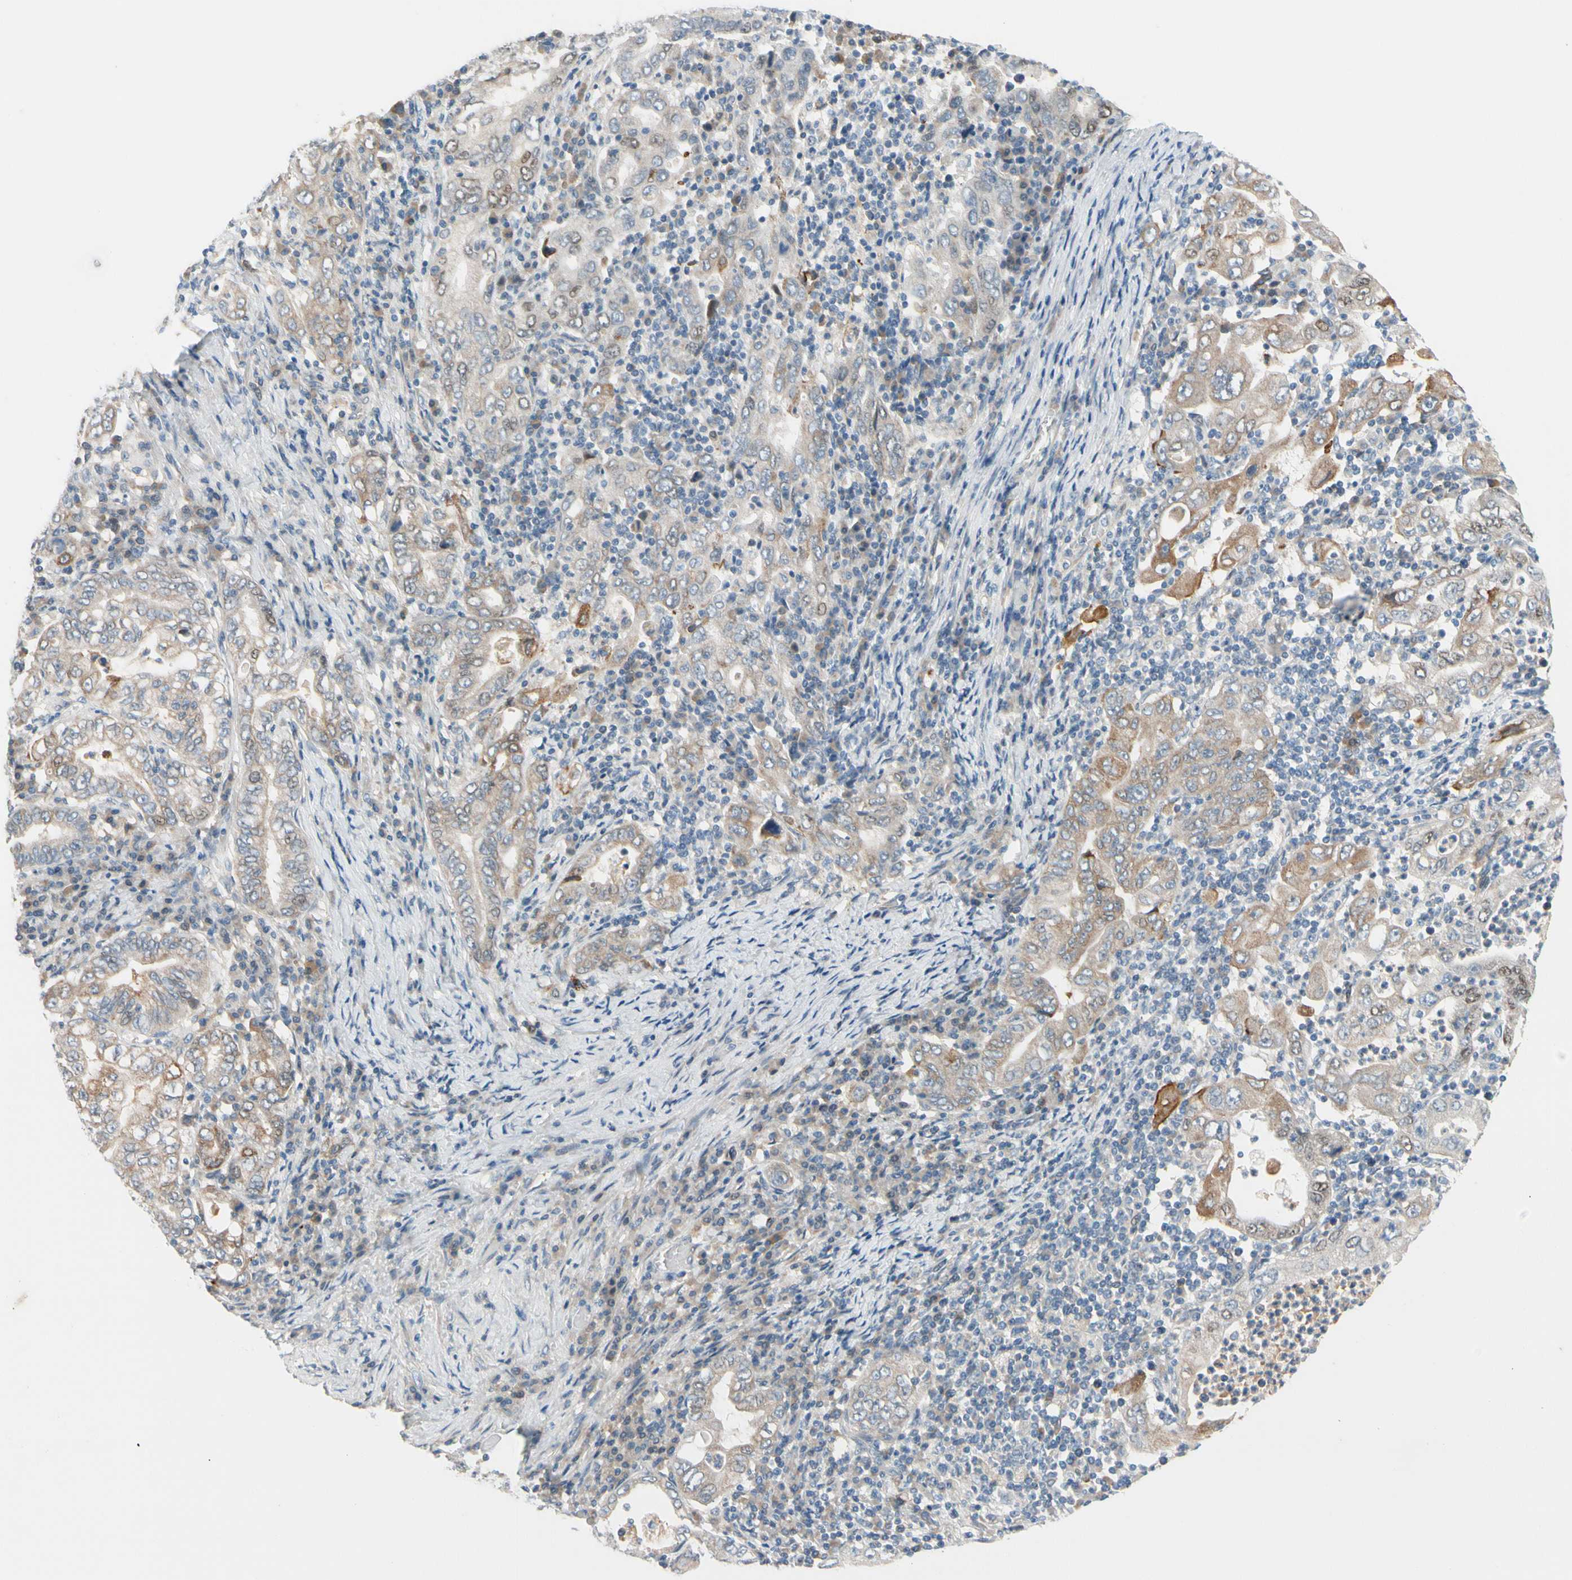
{"staining": {"intensity": "moderate", "quantity": "25%-75%", "location": "cytoplasmic/membranous,nuclear"}, "tissue": "stomach cancer", "cell_type": "Tumor cells", "image_type": "cancer", "snomed": [{"axis": "morphology", "description": "Normal tissue, NOS"}, {"axis": "morphology", "description": "Adenocarcinoma, NOS"}, {"axis": "topography", "description": "Esophagus"}, {"axis": "topography", "description": "Stomach, upper"}, {"axis": "topography", "description": "Peripheral nerve tissue"}], "caption": "An image showing moderate cytoplasmic/membranous and nuclear positivity in approximately 25%-75% of tumor cells in stomach adenocarcinoma, as visualized by brown immunohistochemical staining.", "gene": "CFAP36", "patient": {"sex": "male", "age": 62}}